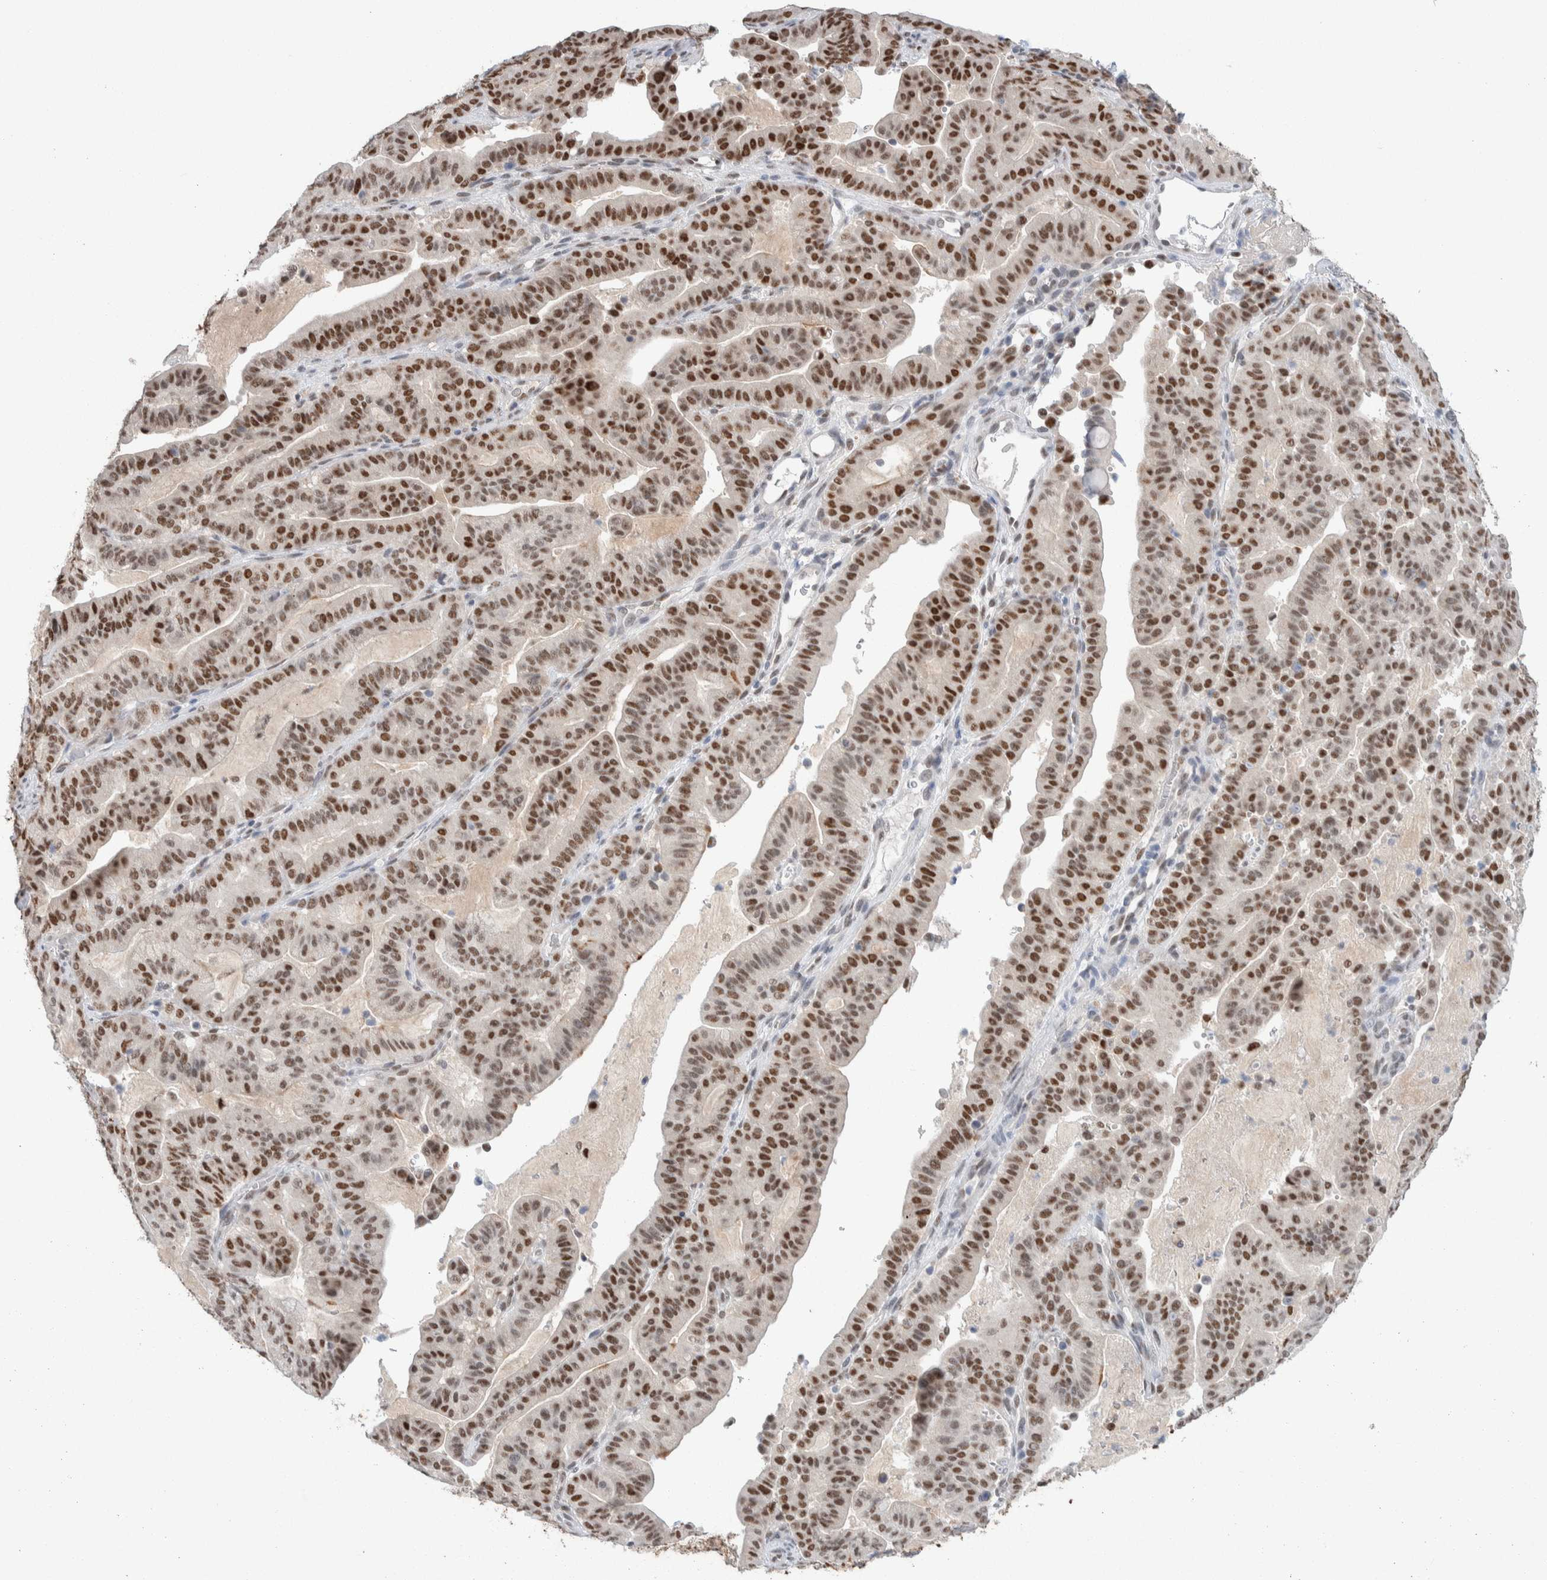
{"staining": {"intensity": "strong", "quantity": ">75%", "location": "nuclear"}, "tissue": "pancreatic cancer", "cell_type": "Tumor cells", "image_type": "cancer", "snomed": [{"axis": "morphology", "description": "Adenocarcinoma, NOS"}, {"axis": "topography", "description": "Pancreas"}], "caption": "Immunohistochemistry (IHC) (DAB) staining of pancreatic cancer reveals strong nuclear protein staining in approximately >75% of tumor cells.", "gene": "PRMT1", "patient": {"sex": "male", "age": 63}}